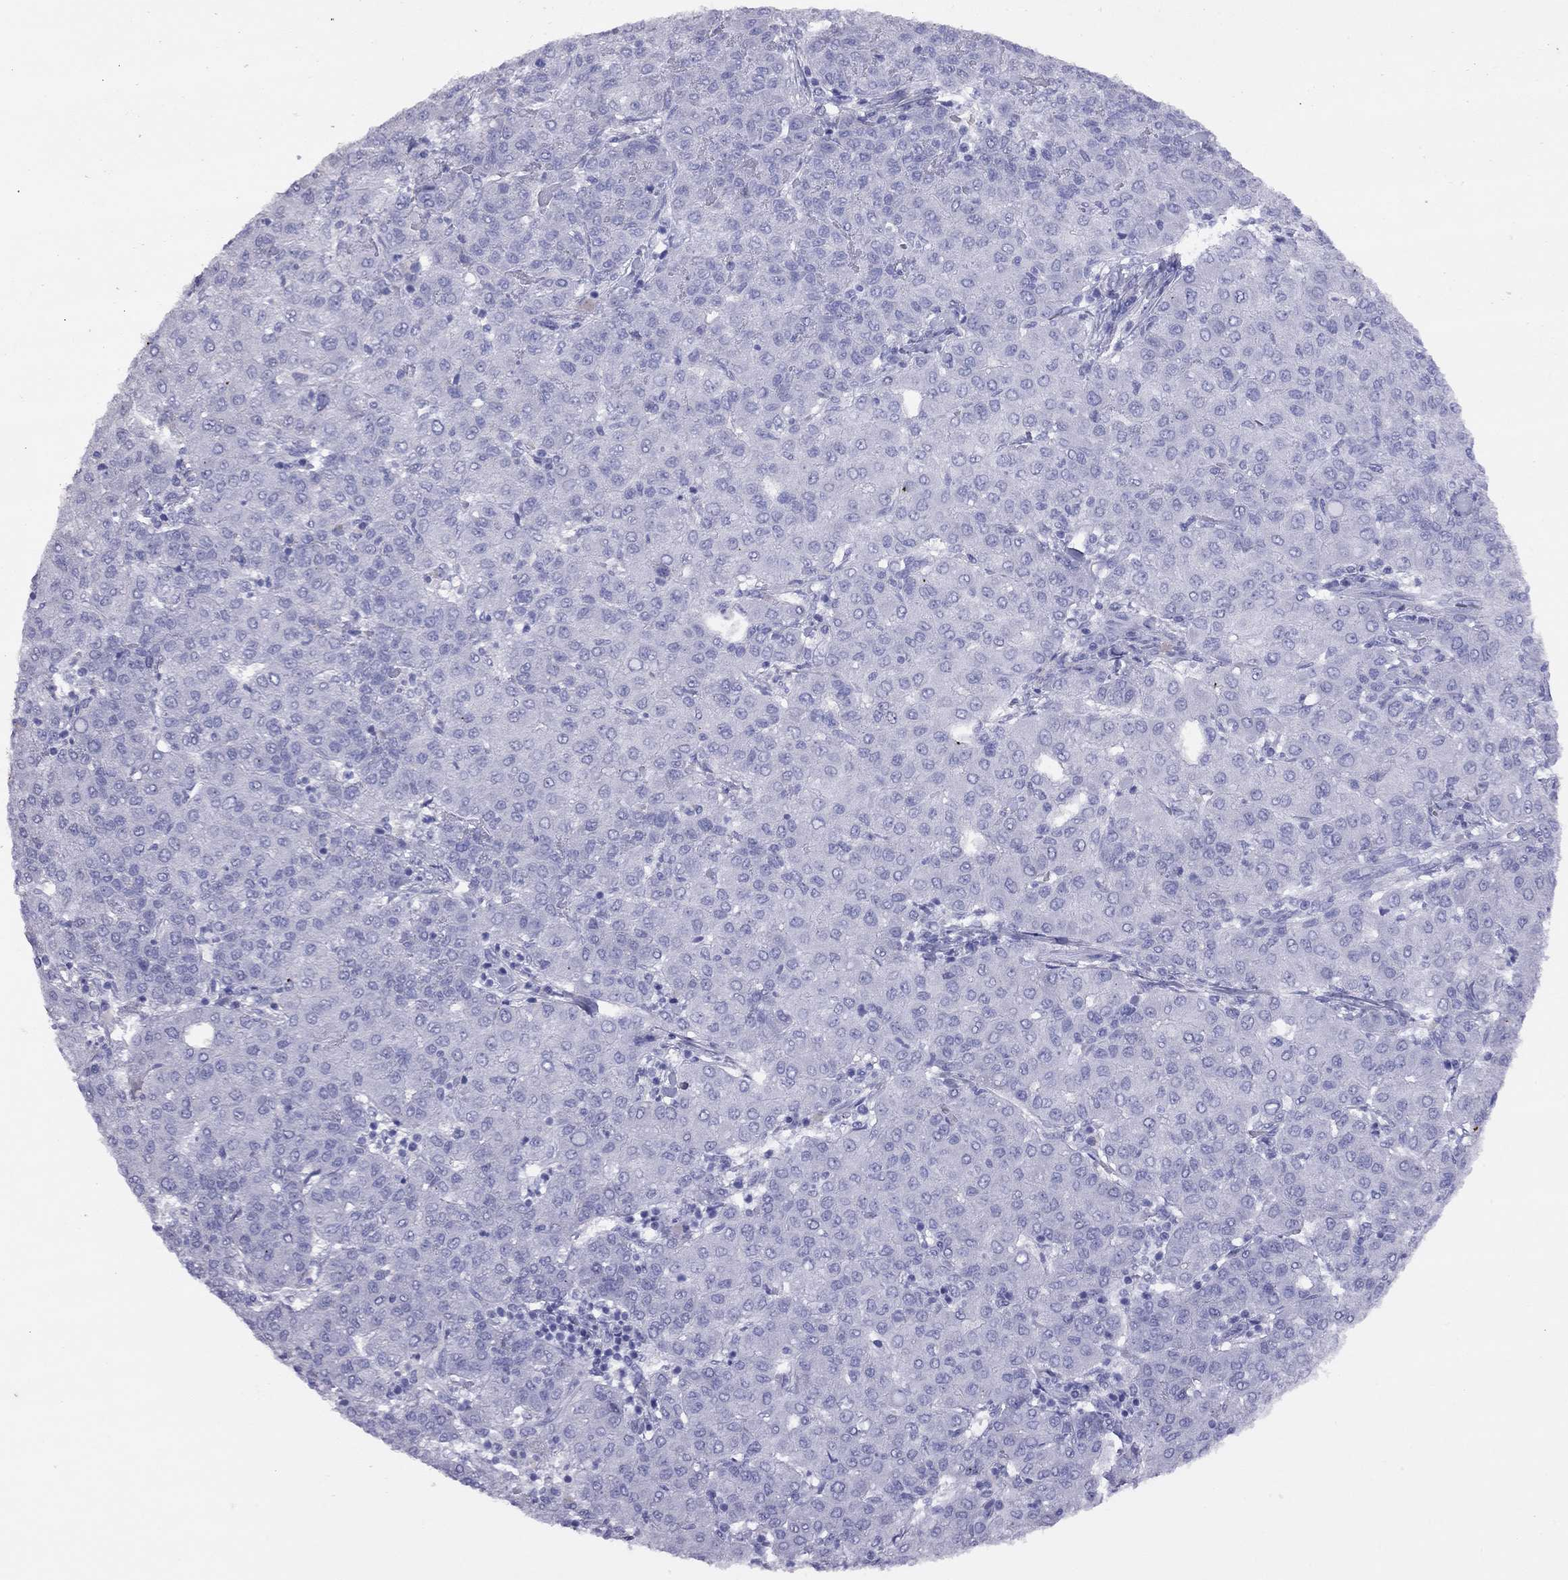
{"staining": {"intensity": "negative", "quantity": "none", "location": "none"}, "tissue": "liver cancer", "cell_type": "Tumor cells", "image_type": "cancer", "snomed": [{"axis": "morphology", "description": "Carcinoma, Hepatocellular, NOS"}, {"axis": "topography", "description": "Liver"}], "caption": "A high-resolution image shows immunohistochemistry staining of hepatocellular carcinoma (liver), which displays no significant positivity in tumor cells.", "gene": "GRIA2", "patient": {"sex": "male", "age": 65}}